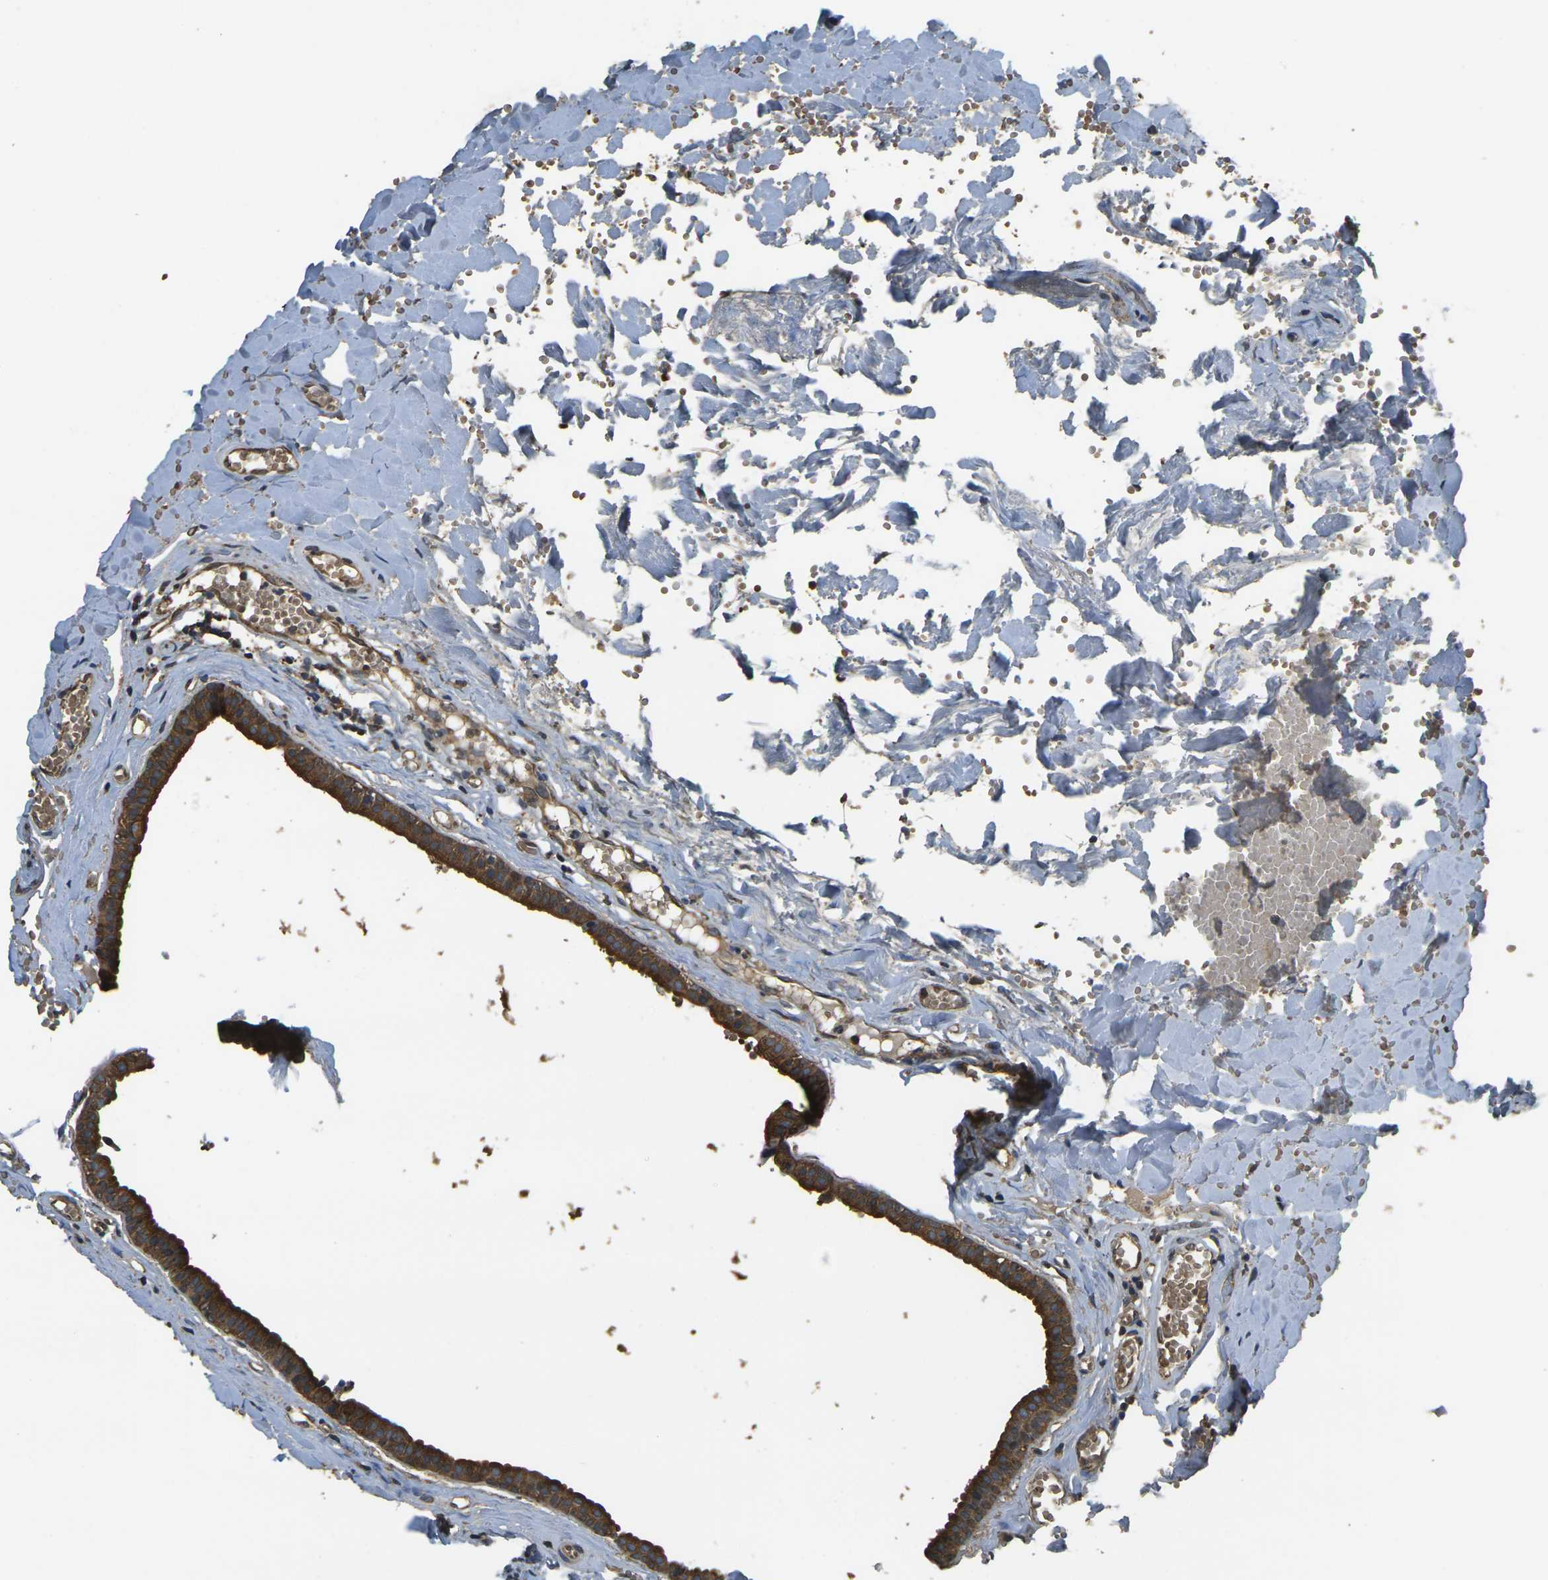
{"staining": {"intensity": "strong", "quantity": "<25%", "location": "cytoplasmic/membranous"}, "tissue": "salivary gland", "cell_type": "Glandular cells", "image_type": "normal", "snomed": [{"axis": "morphology", "description": "Normal tissue, NOS"}, {"axis": "topography", "description": "Salivary gland"}], "caption": "DAB (3,3'-diaminobenzidine) immunohistochemical staining of unremarkable human salivary gland demonstrates strong cytoplasmic/membranous protein positivity in approximately <25% of glandular cells. The staining was performed using DAB (3,3'-diaminobenzidine) to visualize the protein expression in brown, while the nuclei were stained in blue with hematoxylin (Magnification: 20x).", "gene": "CAST", "patient": {"sex": "male", "age": 62}}